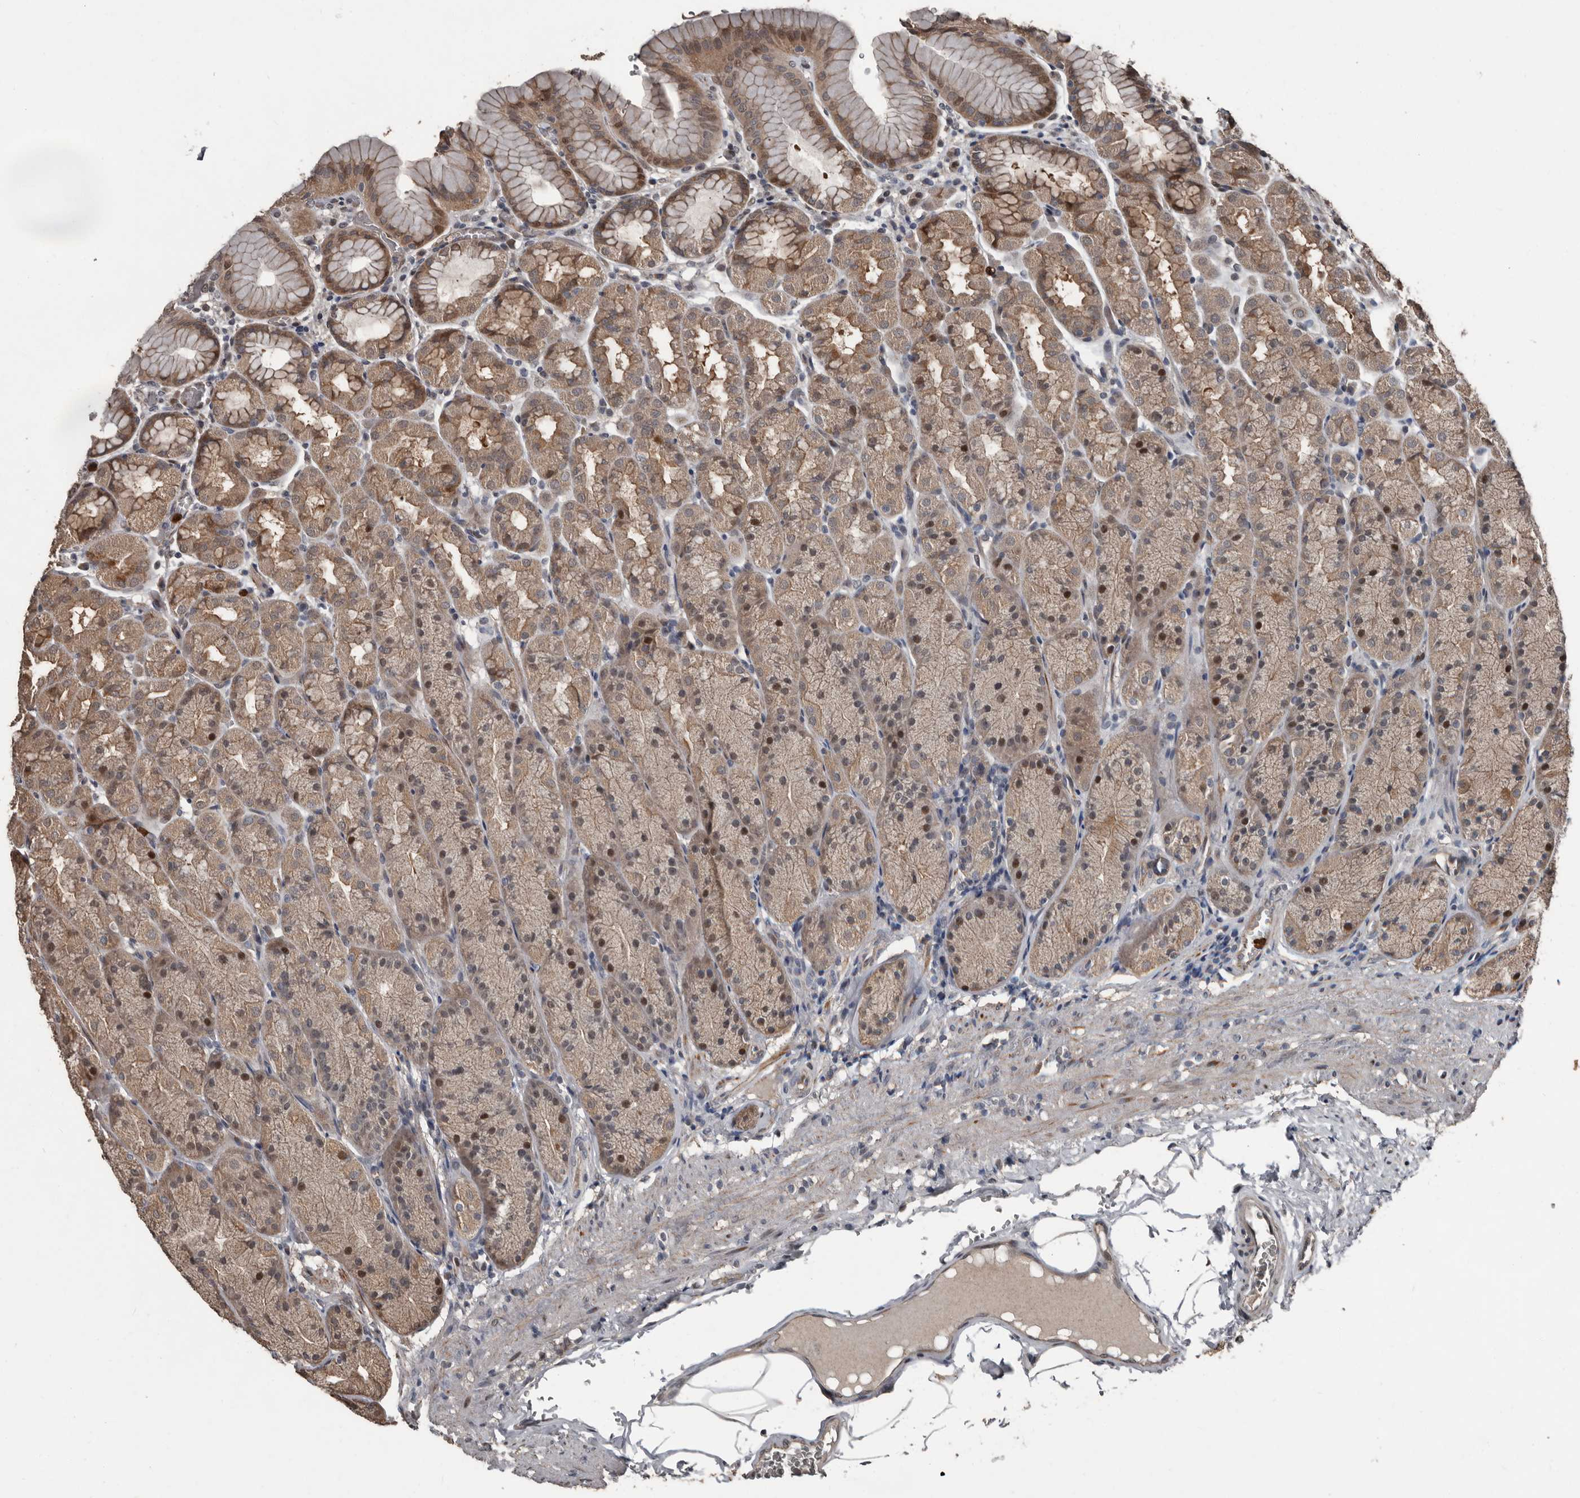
{"staining": {"intensity": "moderate", "quantity": ">75%", "location": "cytoplasmic/membranous,nuclear"}, "tissue": "stomach", "cell_type": "Glandular cells", "image_type": "normal", "snomed": [{"axis": "morphology", "description": "Normal tissue, NOS"}, {"axis": "topography", "description": "Stomach"}], "caption": "Glandular cells reveal medium levels of moderate cytoplasmic/membranous,nuclear expression in approximately >75% of cells in unremarkable human stomach. (DAB IHC with brightfield microscopy, high magnification).", "gene": "FSBP", "patient": {"sex": "male", "age": 42}}